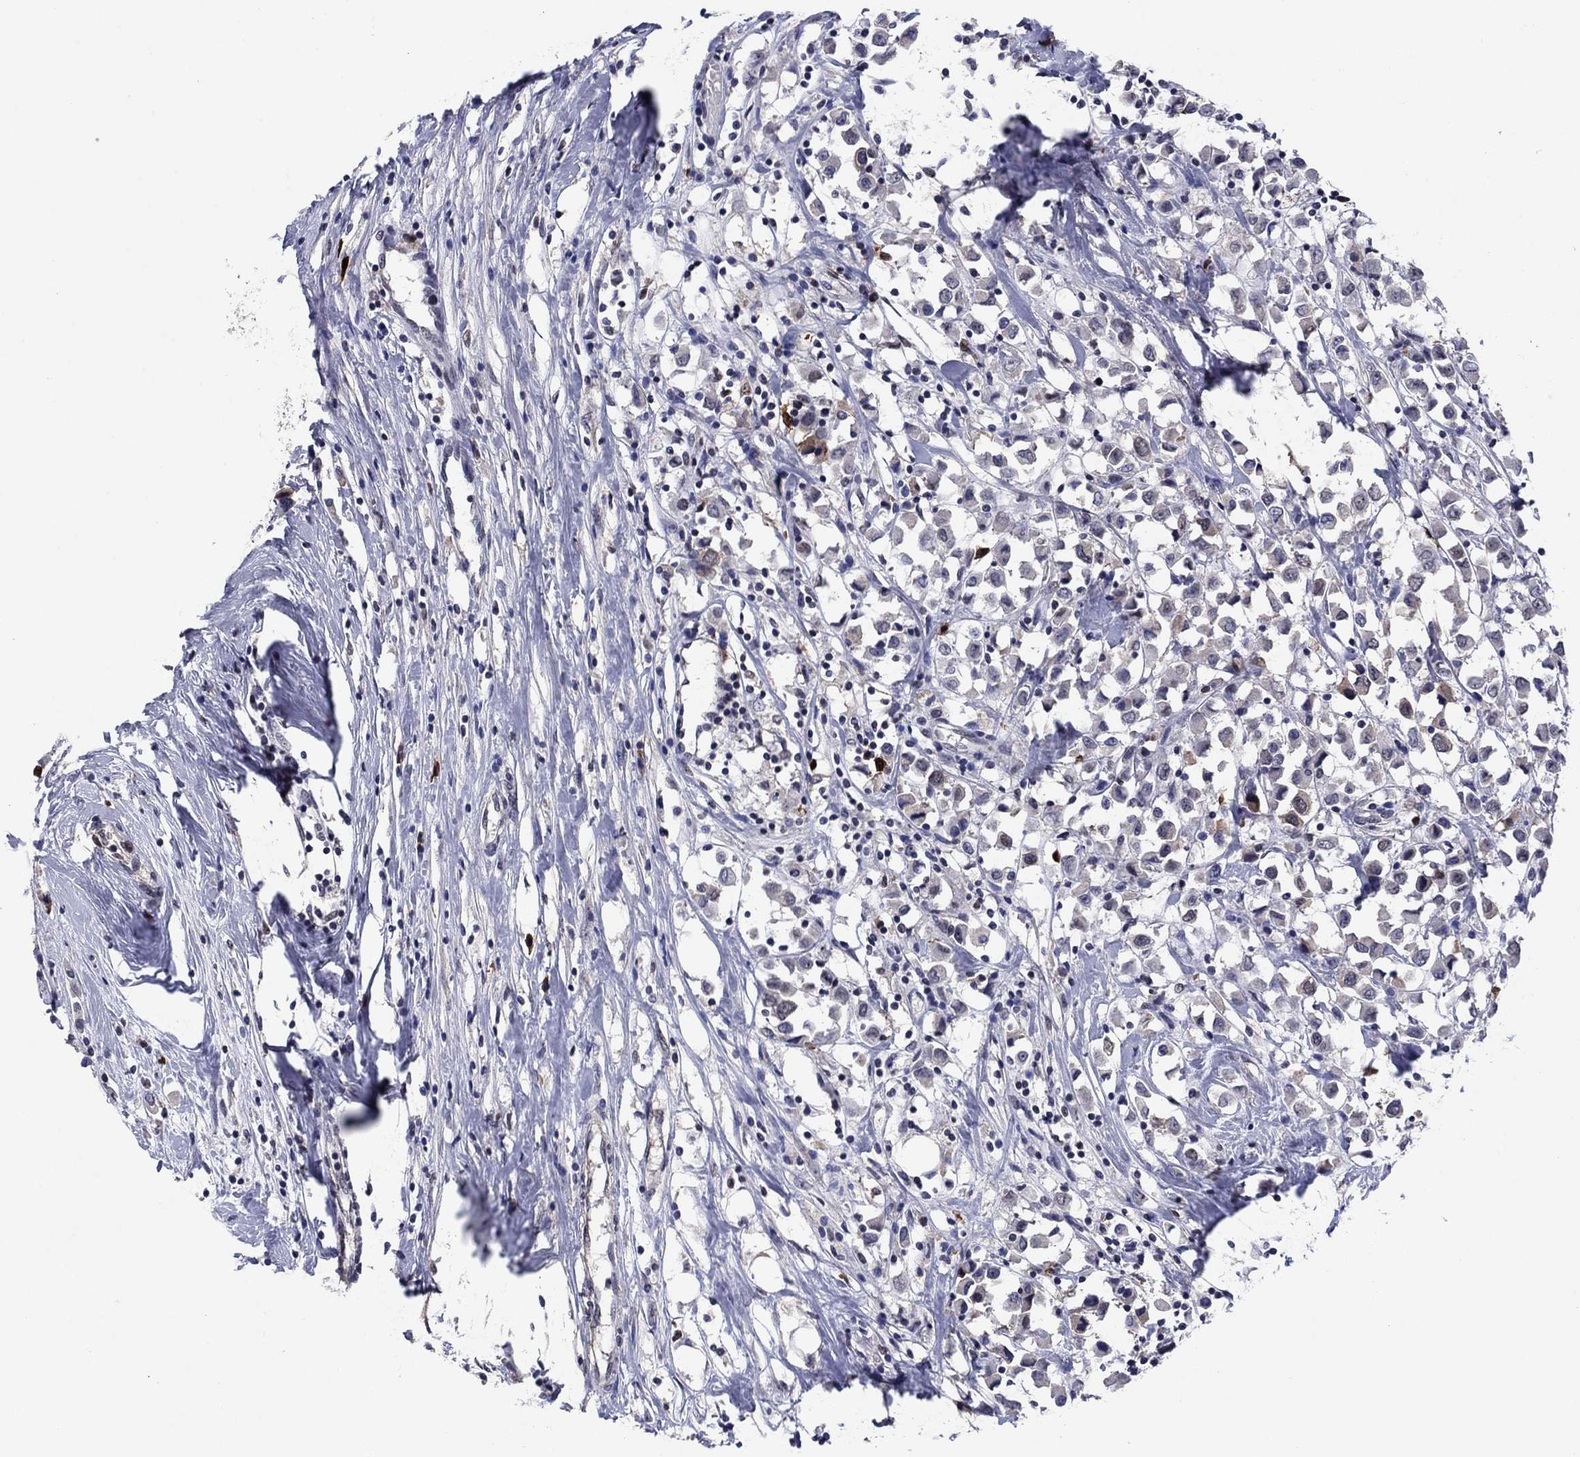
{"staining": {"intensity": "moderate", "quantity": "<25%", "location": "nuclear"}, "tissue": "breast cancer", "cell_type": "Tumor cells", "image_type": "cancer", "snomed": [{"axis": "morphology", "description": "Duct carcinoma"}, {"axis": "topography", "description": "Breast"}], "caption": "IHC (DAB) staining of breast intraductal carcinoma shows moderate nuclear protein positivity in approximately <25% of tumor cells. The protein of interest is stained brown, and the nuclei are stained in blue (DAB (3,3'-diaminobenzidine) IHC with brightfield microscopy, high magnification).", "gene": "TYMS", "patient": {"sex": "female", "age": 61}}